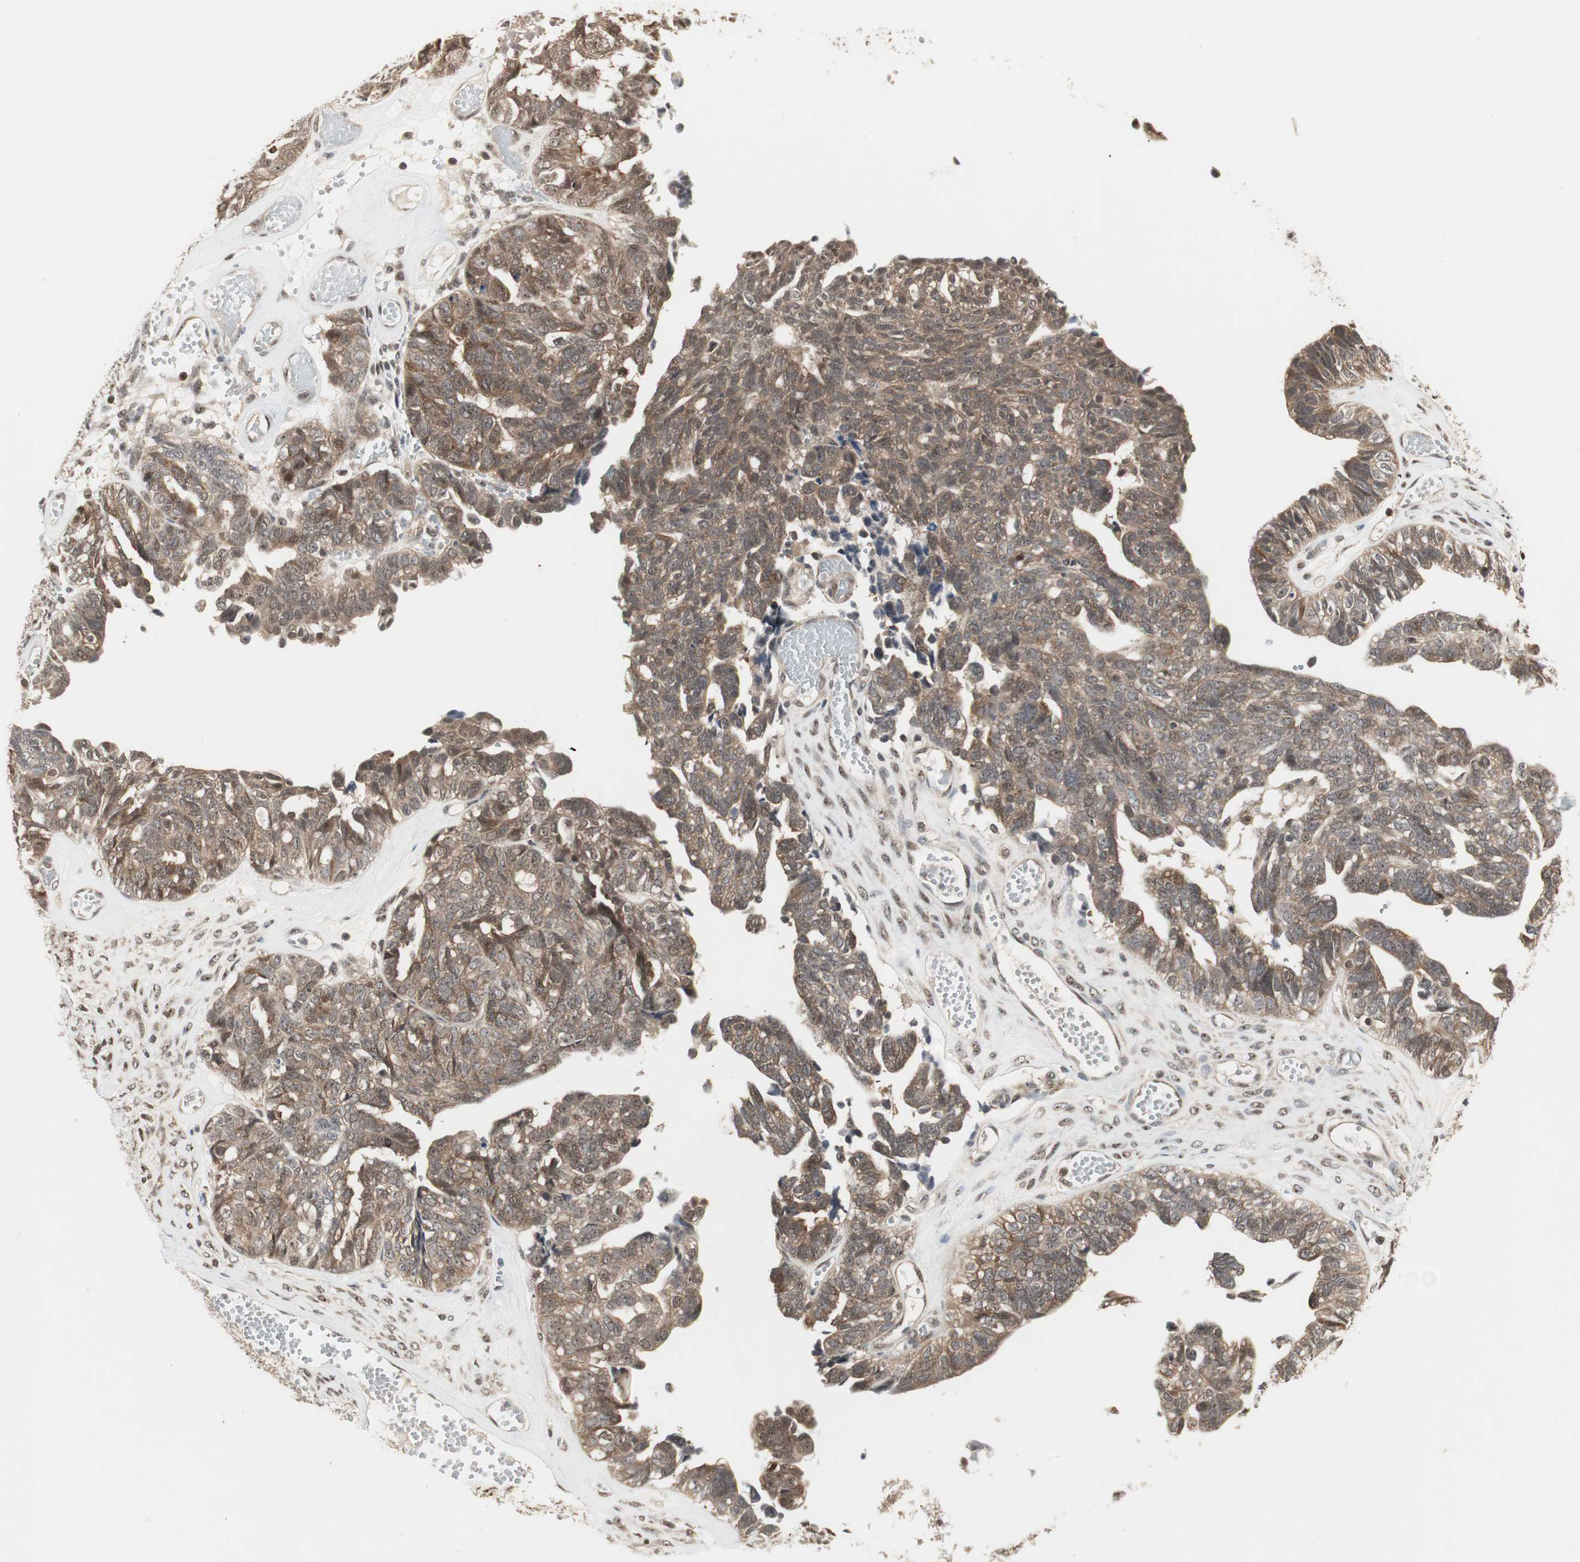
{"staining": {"intensity": "moderate", "quantity": ">75%", "location": "cytoplasmic/membranous"}, "tissue": "ovarian cancer", "cell_type": "Tumor cells", "image_type": "cancer", "snomed": [{"axis": "morphology", "description": "Cystadenocarcinoma, serous, NOS"}, {"axis": "topography", "description": "Ovary"}], "caption": "A histopathology image of ovarian cancer stained for a protein shows moderate cytoplasmic/membranous brown staining in tumor cells.", "gene": "CSNK2B", "patient": {"sex": "female", "age": 79}}